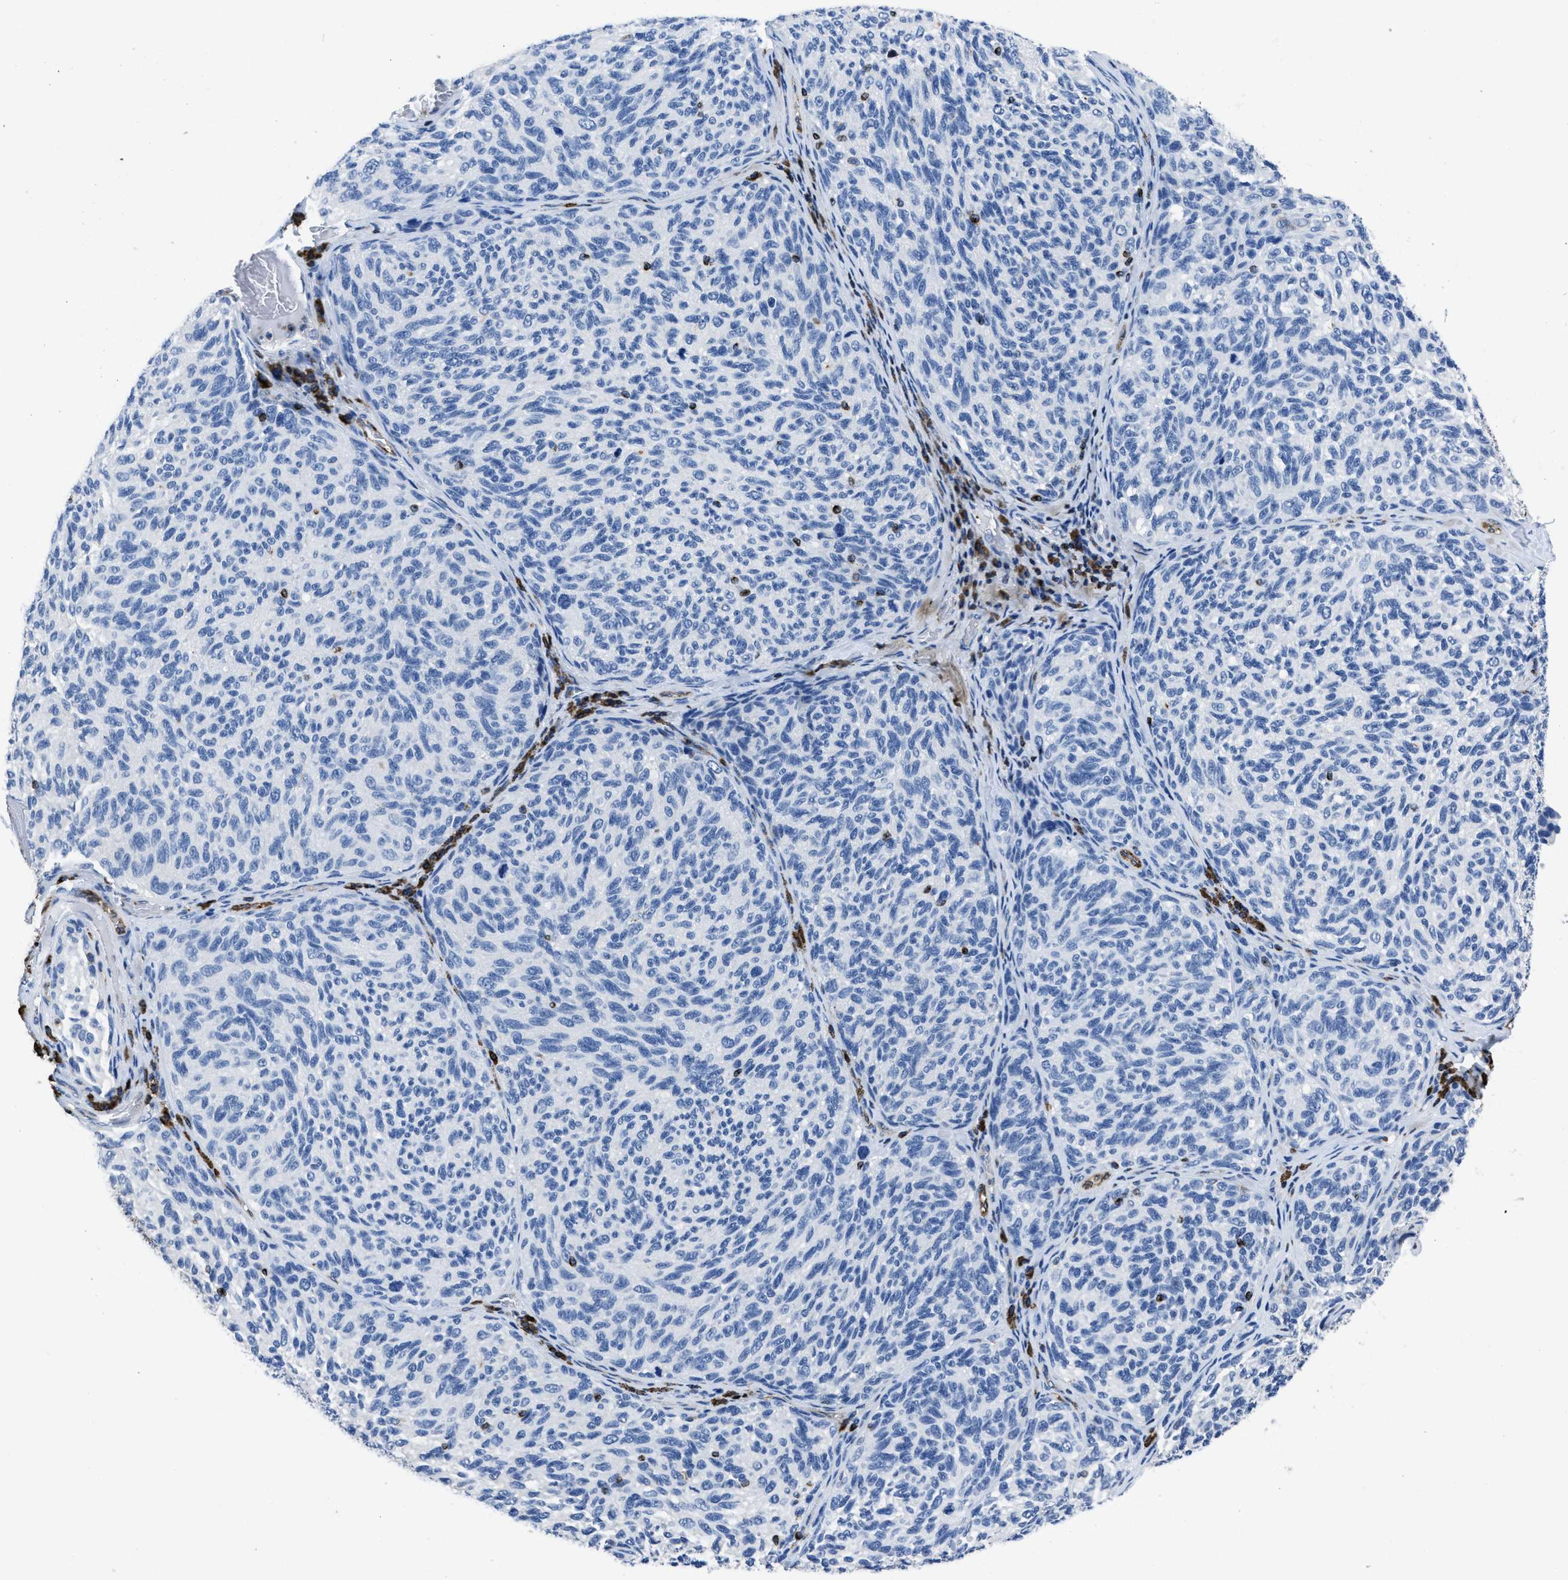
{"staining": {"intensity": "negative", "quantity": "none", "location": "none"}, "tissue": "melanoma", "cell_type": "Tumor cells", "image_type": "cancer", "snomed": [{"axis": "morphology", "description": "Malignant melanoma, NOS"}, {"axis": "topography", "description": "Skin"}], "caption": "This is an immunohistochemistry photomicrograph of human malignant melanoma. There is no positivity in tumor cells.", "gene": "ITGA3", "patient": {"sex": "female", "age": 73}}